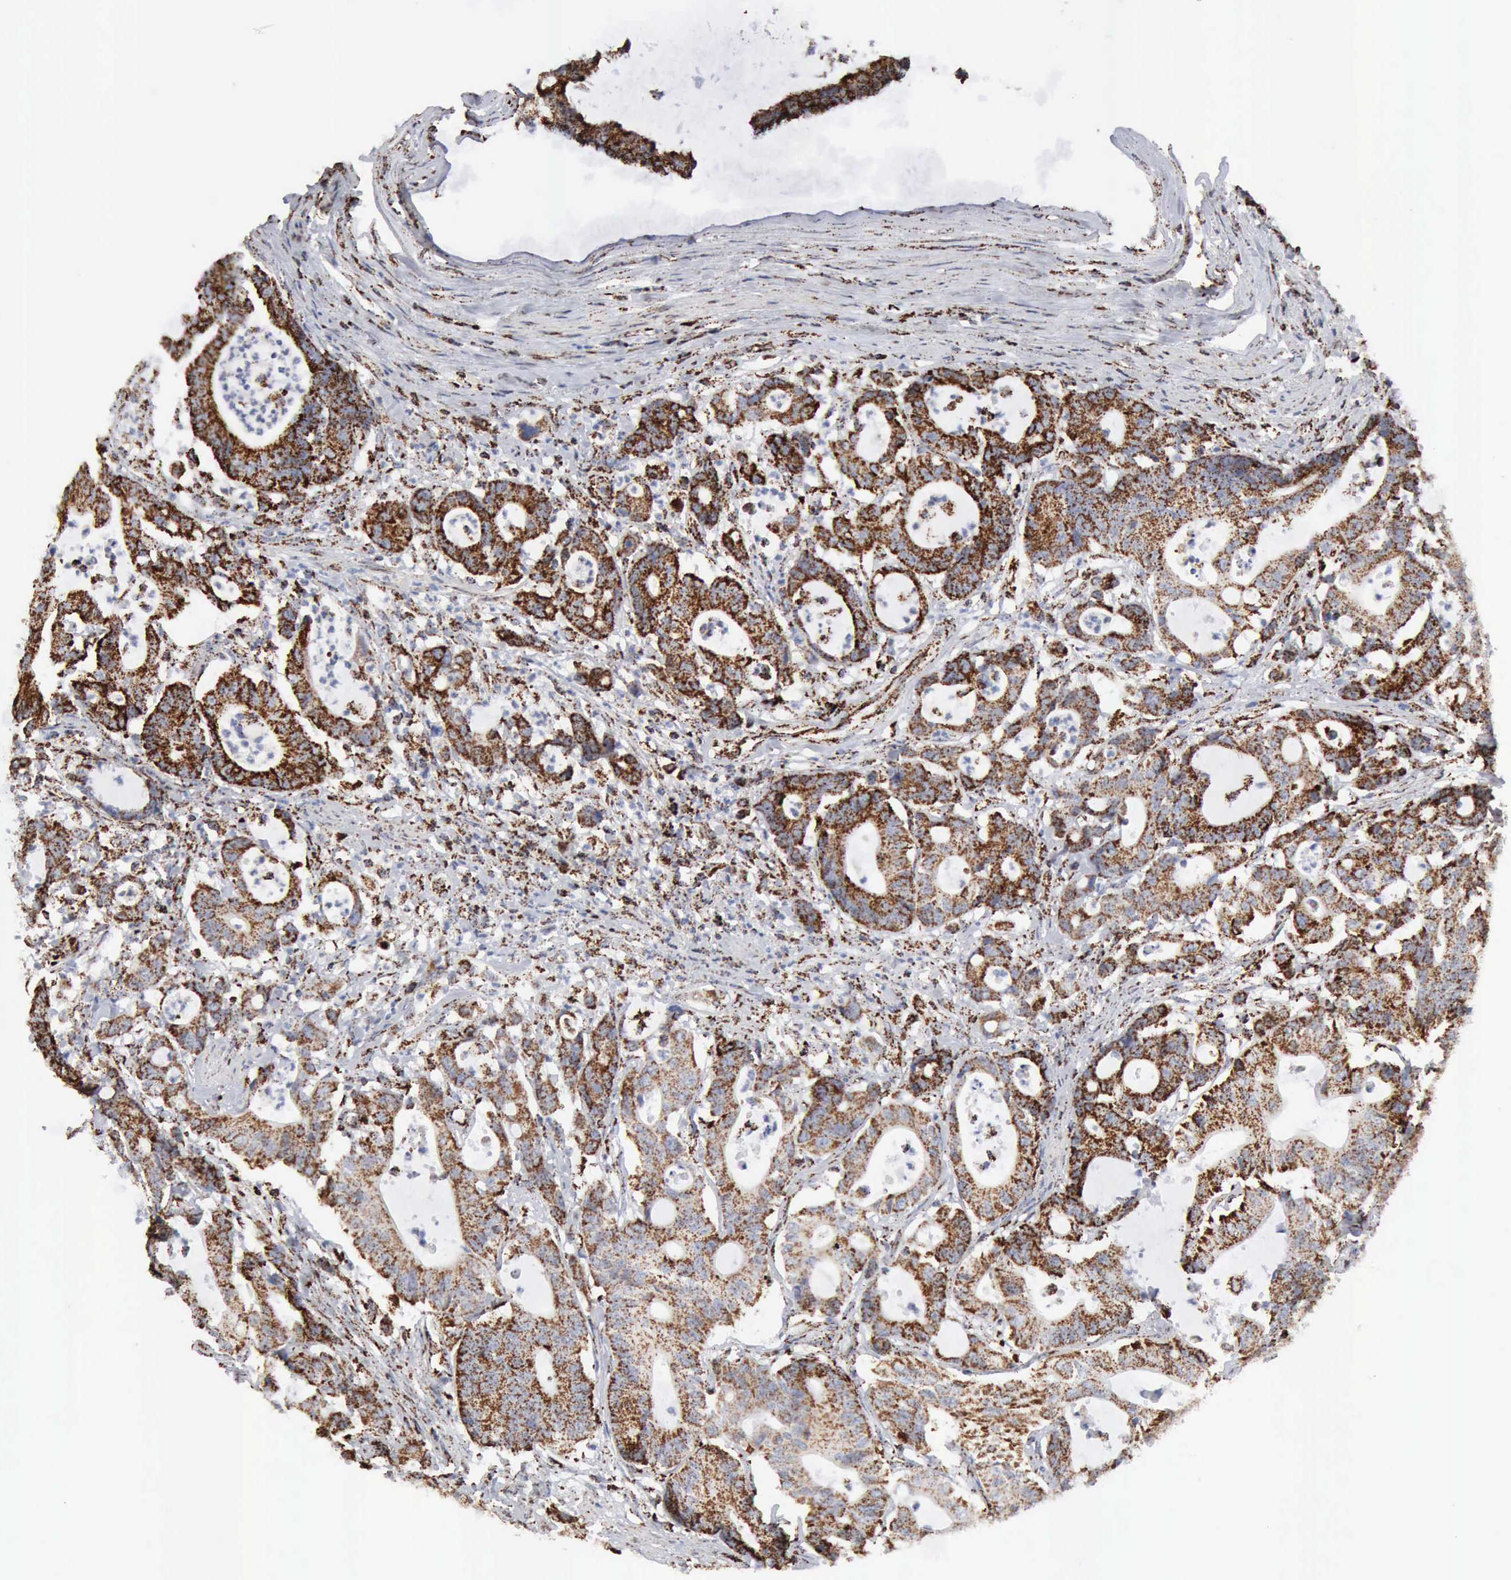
{"staining": {"intensity": "strong", "quantity": "25%-75%", "location": "cytoplasmic/membranous"}, "tissue": "colorectal cancer", "cell_type": "Tumor cells", "image_type": "cancer", "snomed": [{"axis": "morphology", "description": "Adenocarcinoma, NOS"}, {"axis": "topography", "description": "Colon"}], "caption": "A brown stain highlights strong cytoplasmic/membranous expression of a protein in adenocarcinoma (colorectal) tumor cells.", "gene": "ACO2", "patient": {"sex": "female", "age": 84}}